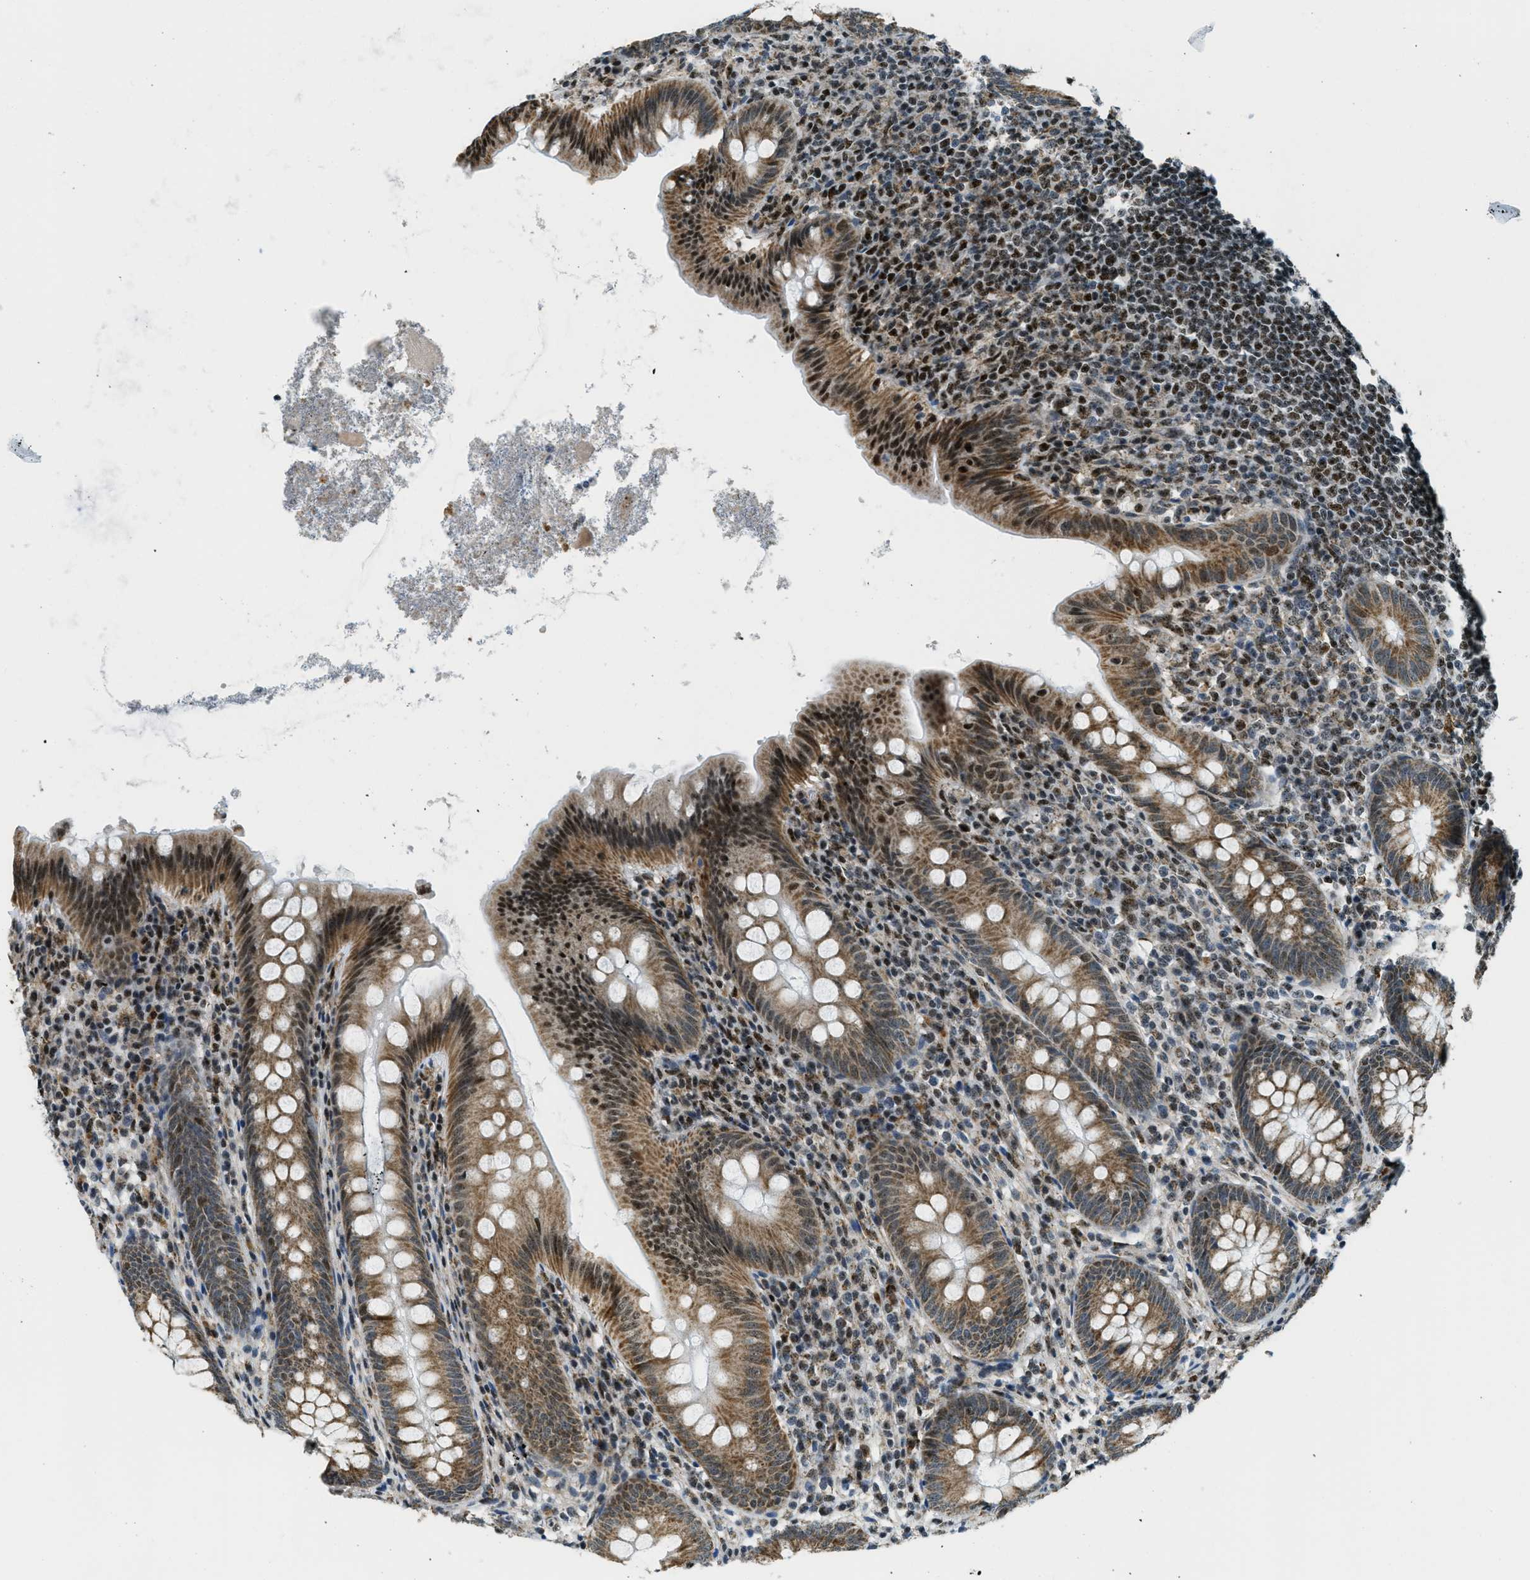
{"staining": {"intensity": "strong", "quantity": ">75%", "location": "cytoplasmic/membranous,nuclear"}, "tissue": "appendix", "cell_type": "Glandular cells", "image_type": "normal", "snomed": [{"axis": "morphology", "description": "Normal tissue, NOS"}, {"axis": "topography", "description": "Appendix"}], "caption": "Protein staining reveals strong cytoplasmic/membranous,nuclear staining in approximately >75% of glandular cells in benign appendix.", "gene": "SP100", "patient": {"sex": "male", "age": 56}}